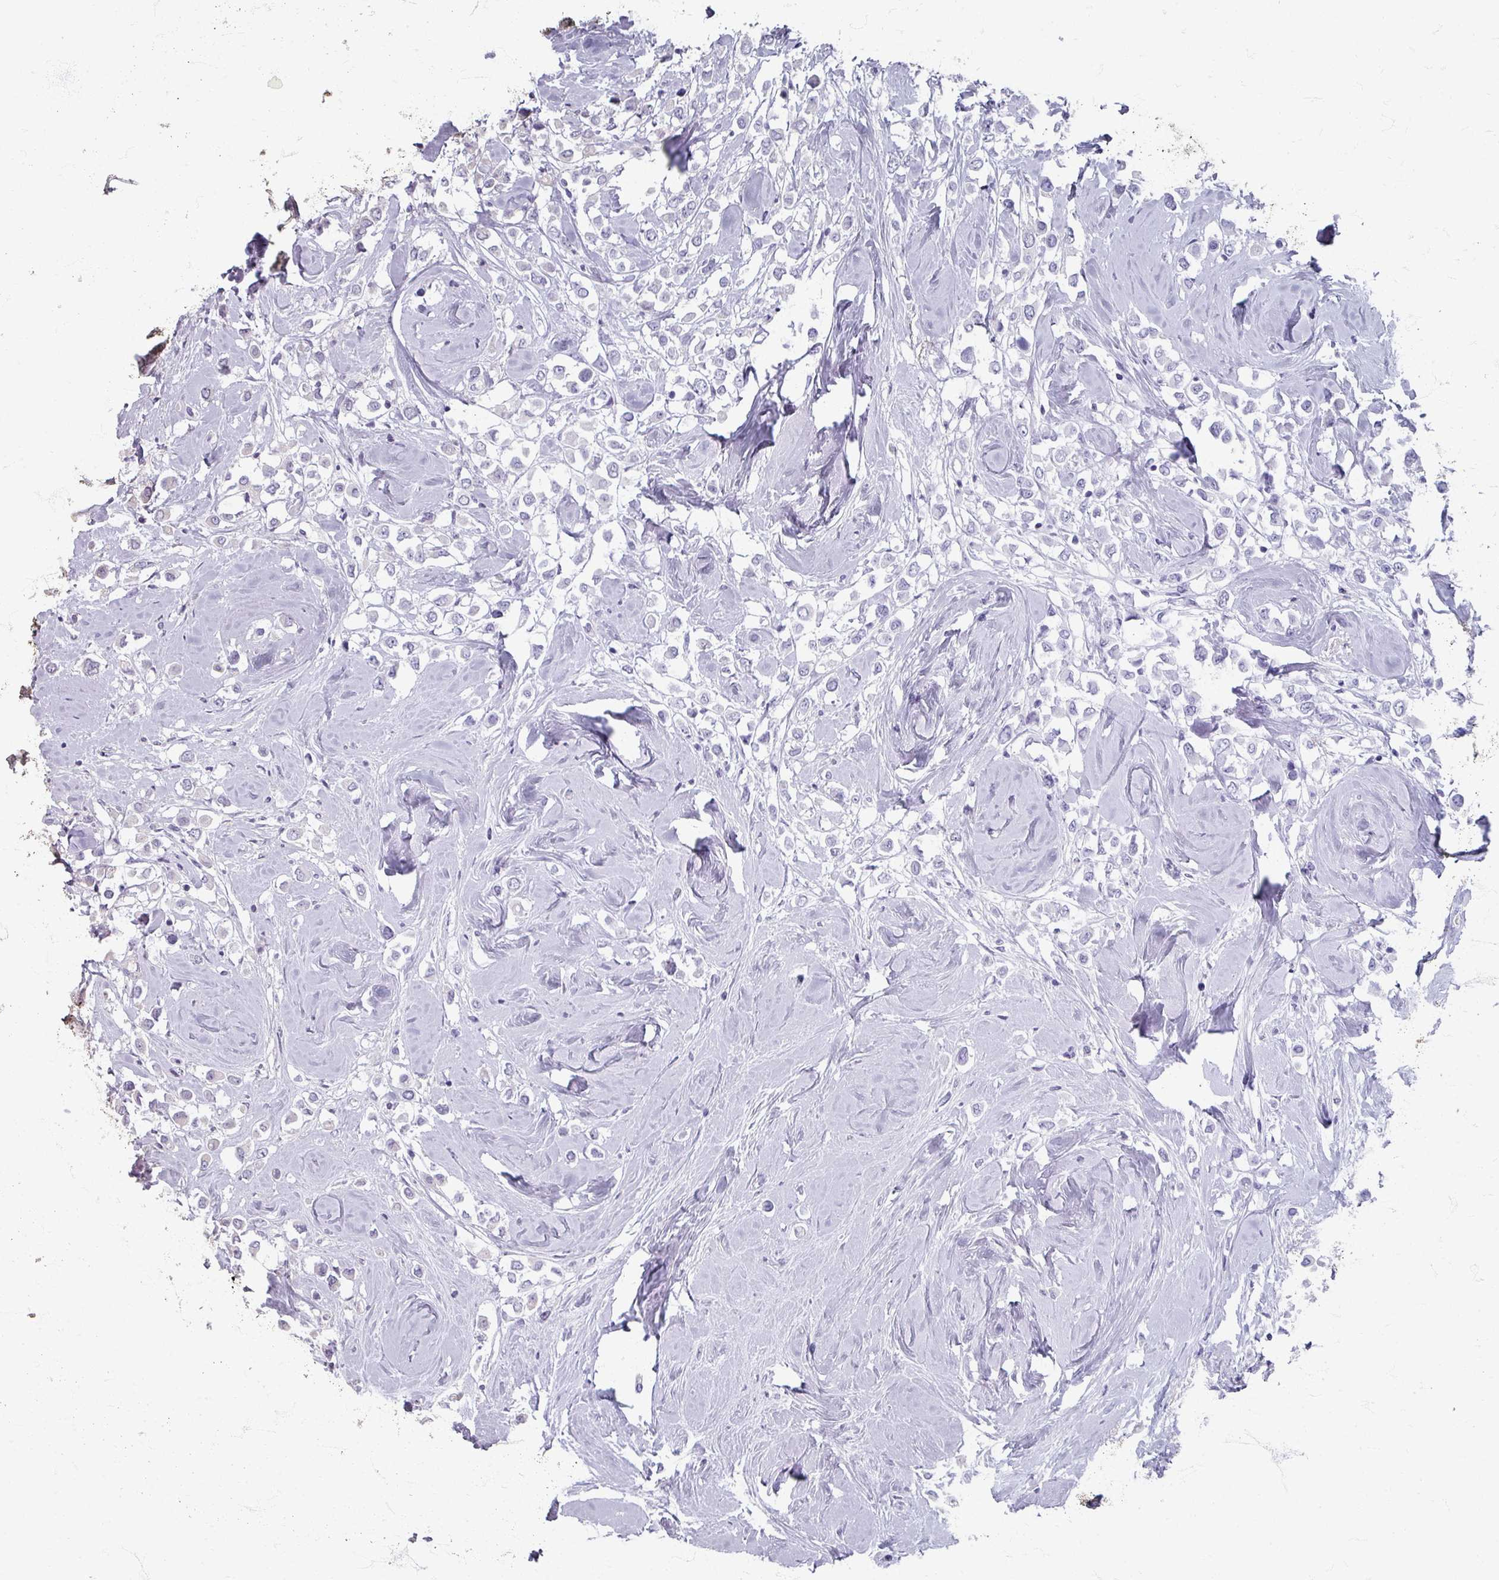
{"staining": {"intensity": "weak", "quantity": "<25%", "location": "cytoplasmic/membranous"}, "tissue": "breast cancer", "cell_type": "Tumor cells", "image_type": "cancer", "snomed": [{"axis": "morphology", "description": "Duct carcinoma"}, {"axis": "topography", "description": "Breast"}], "caption": "Human invasive ductal carcinoma (breast) stained for a protein using IHC reveals no positivity in tumor cells.", "gene": "STAM", "patient": {"sex": "female", "age": 61}}